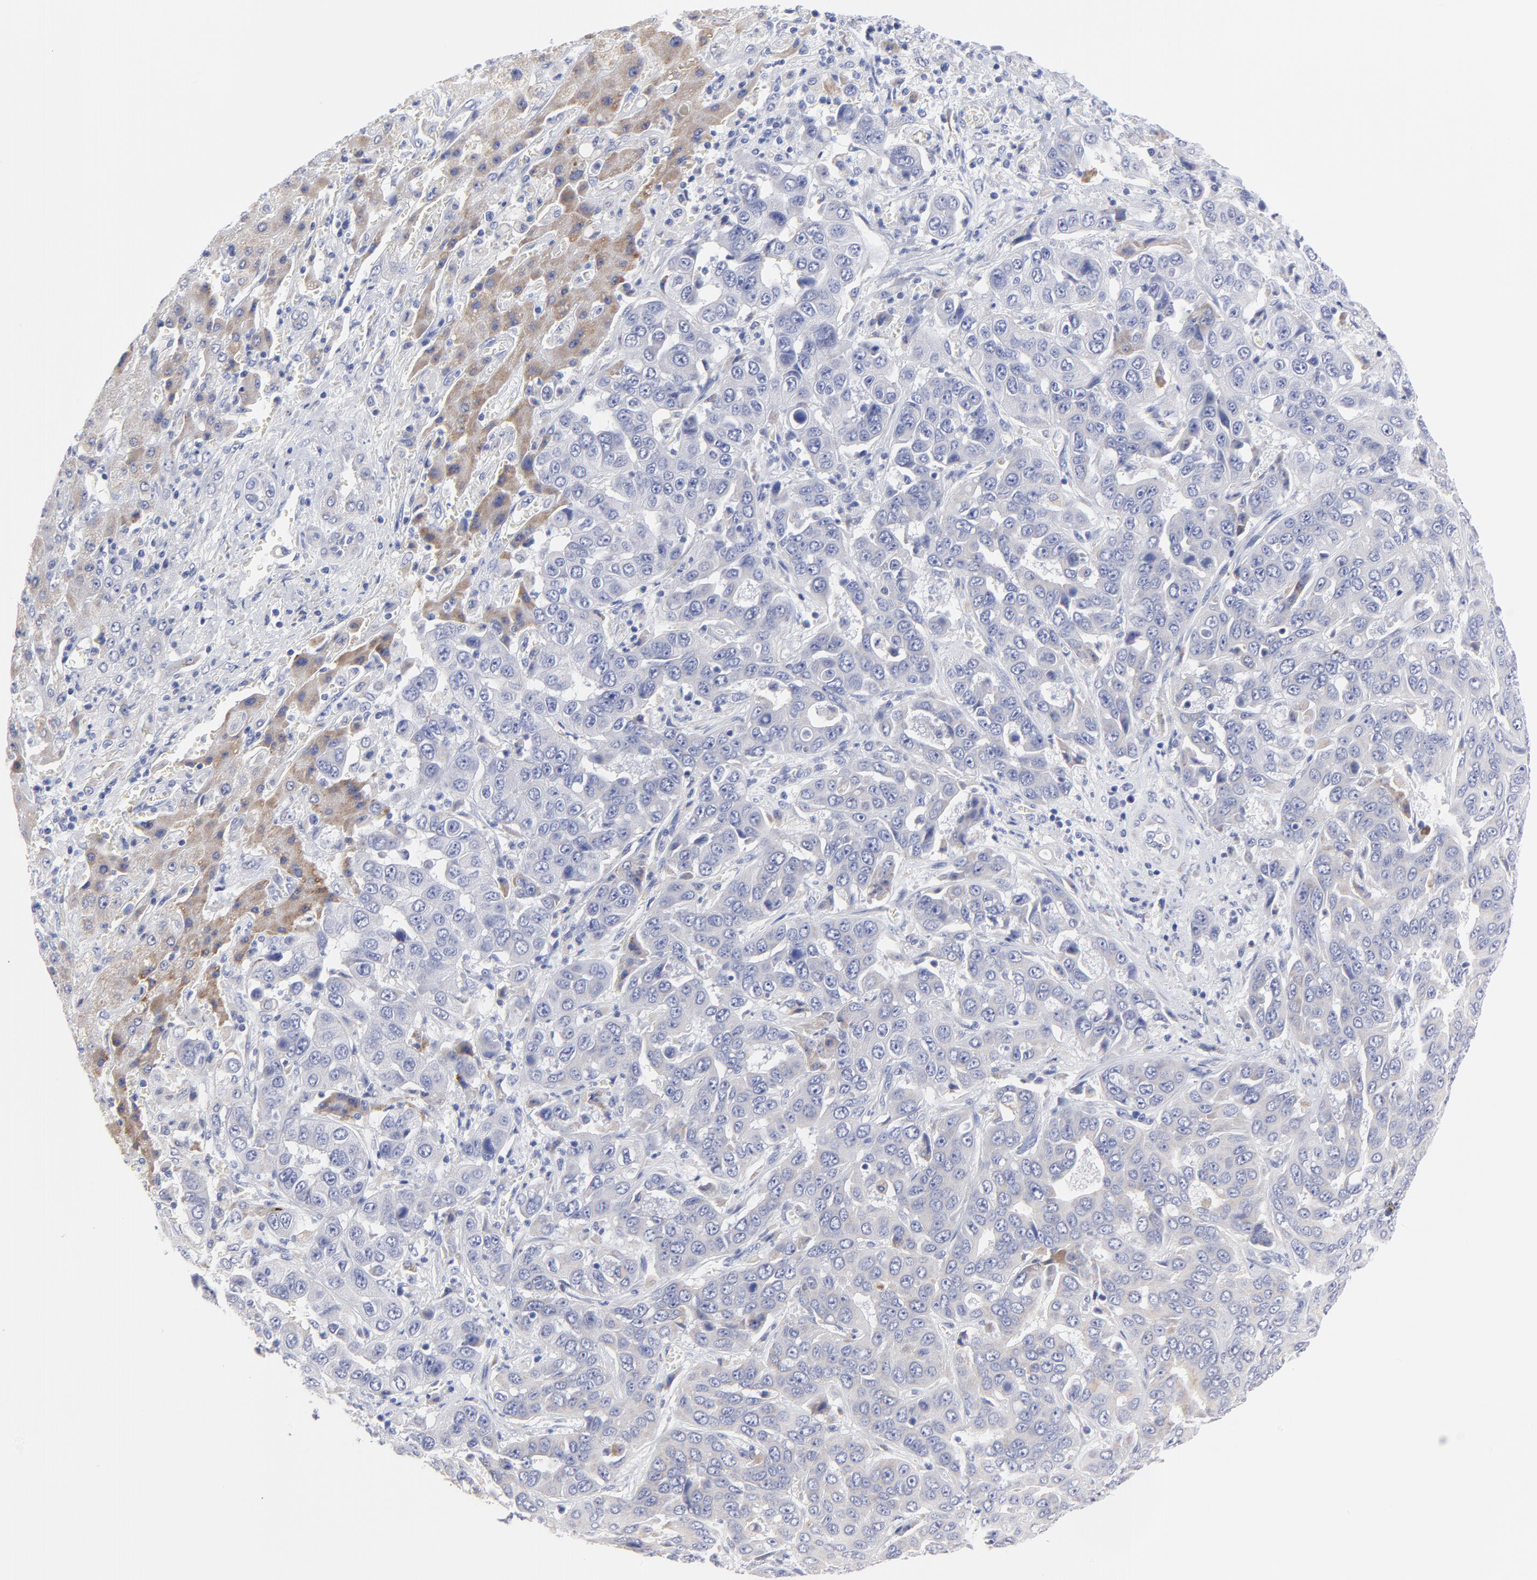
{"staining": {"intensity": "negative", "quantity": "none", "location": "none"}, "tissue": "liver cancer", "cell_type": "Tumor cells", "image_type": "cancer", "snomed": [{"axis": "morphology", "description": "Cholangiocarcinoma"}, {"axis": "topography", "description": "Liver"}], "caption": "This is an immunohistochemistry micrograph of human liver cancer. There is no positivity in tumor cells.", "gene": "DUSP9", "patient": {"sex": "female", "age": 52}}